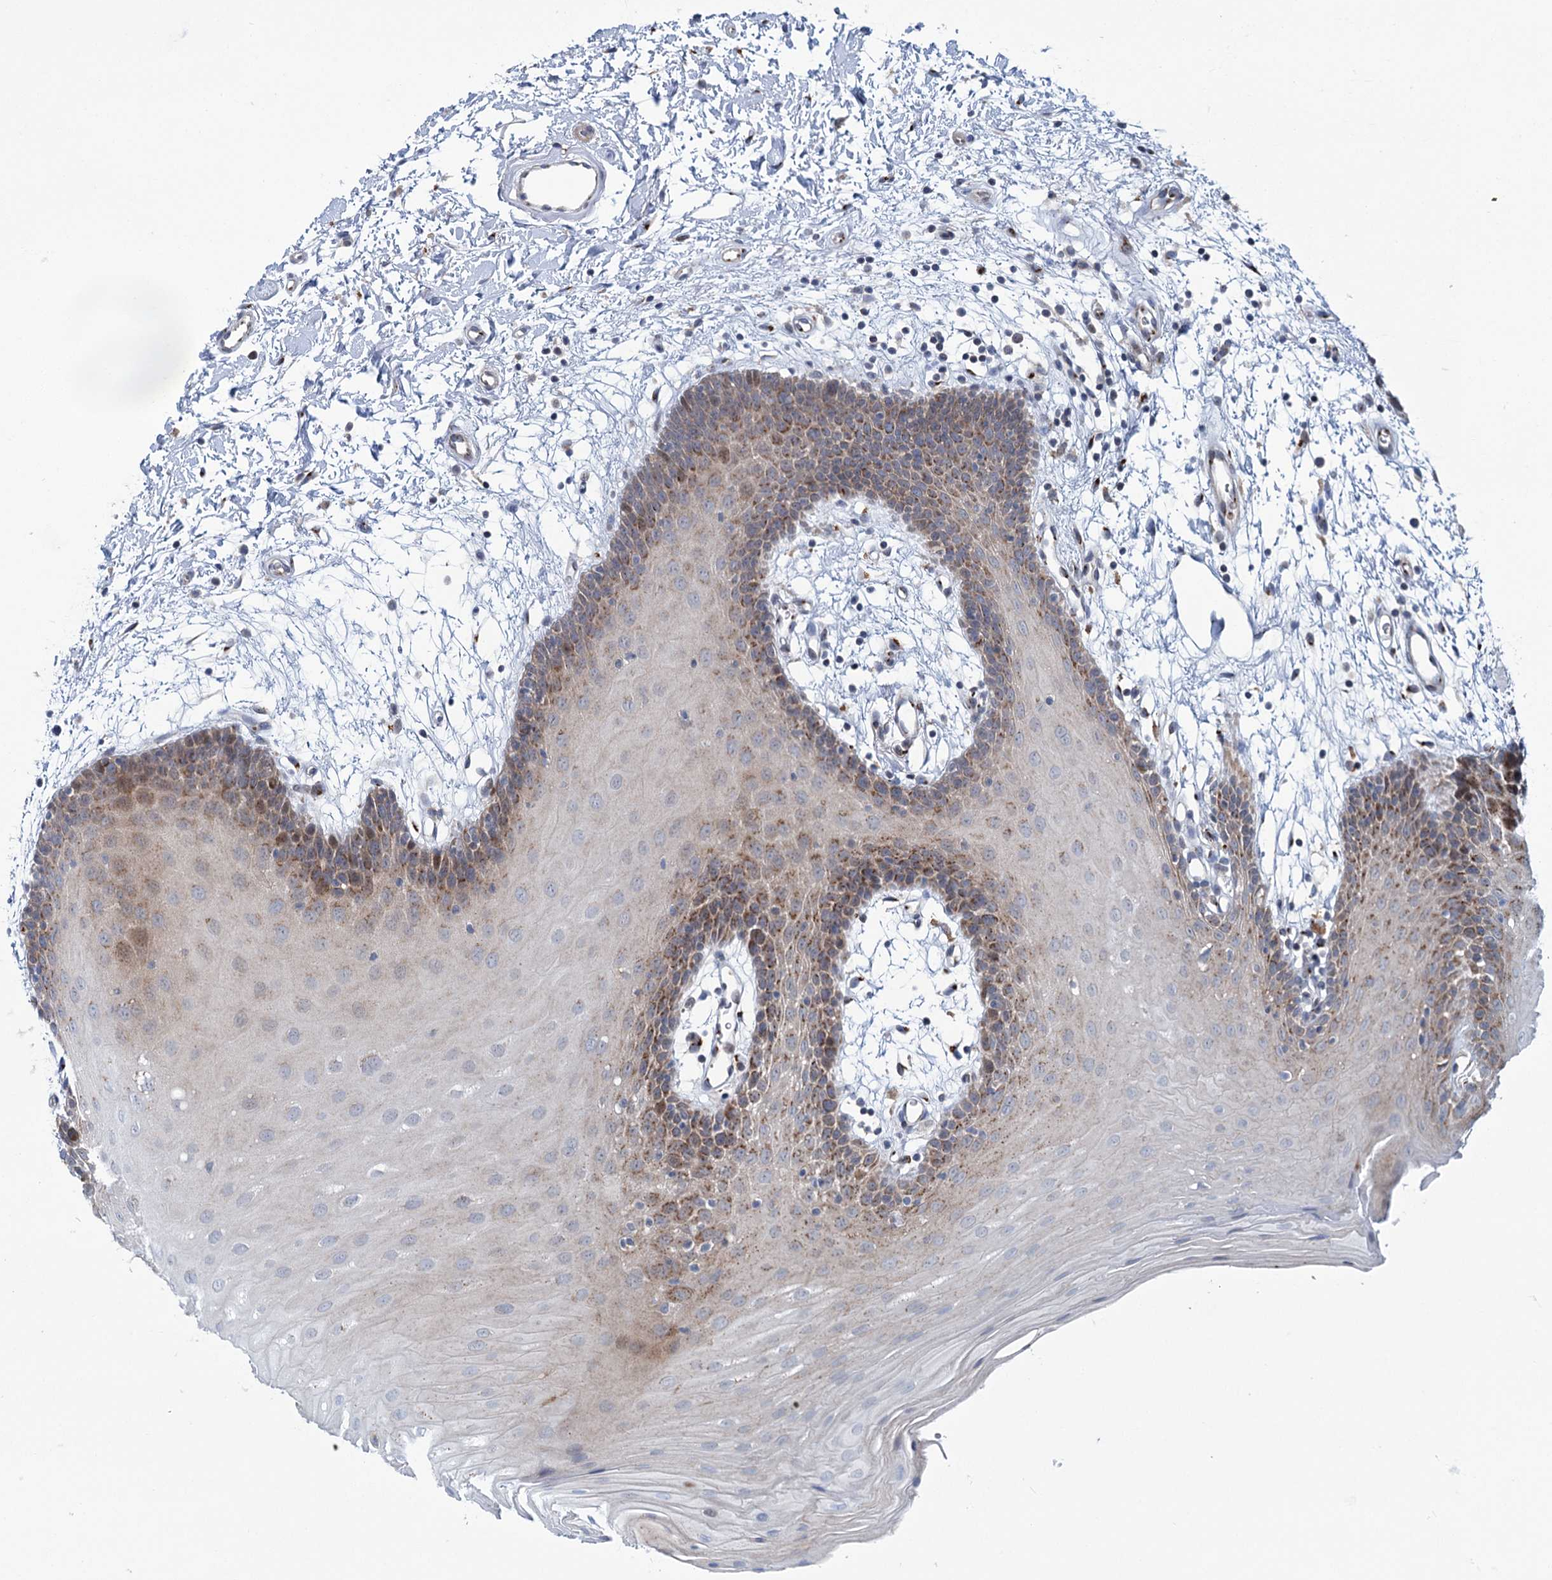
{"staining": {"intensity": "moderate", "quantity": "<25%", "location": "cytoplasmic/membranous"}, "tissue": "oral mucosa", "cell_type": "Squamous epithelial cells", "image_type": "normal", "snomed": [{"axis": "morphology", "description": "Normal tissue, NOS"}, {"axis": "topography", "description": "Skeletal muscle"}, {"axis": "topography", "description": "Oral tissue"}, {"axis": "topography", "description": "Salivary gland"}, {"axis": "topography", "description": "Peripheral nerve tissue"}], "caption": "Normal oral mucosa reveals moderate cytoplasmic/membranous staining in approximately <25% of squamous epithelial cells, visualized by immunohistochemistry. (IHC, brightfield microscopy, high magnification).", "gene": "ELP4", "patient": {"sex": "male", "age": 54}}